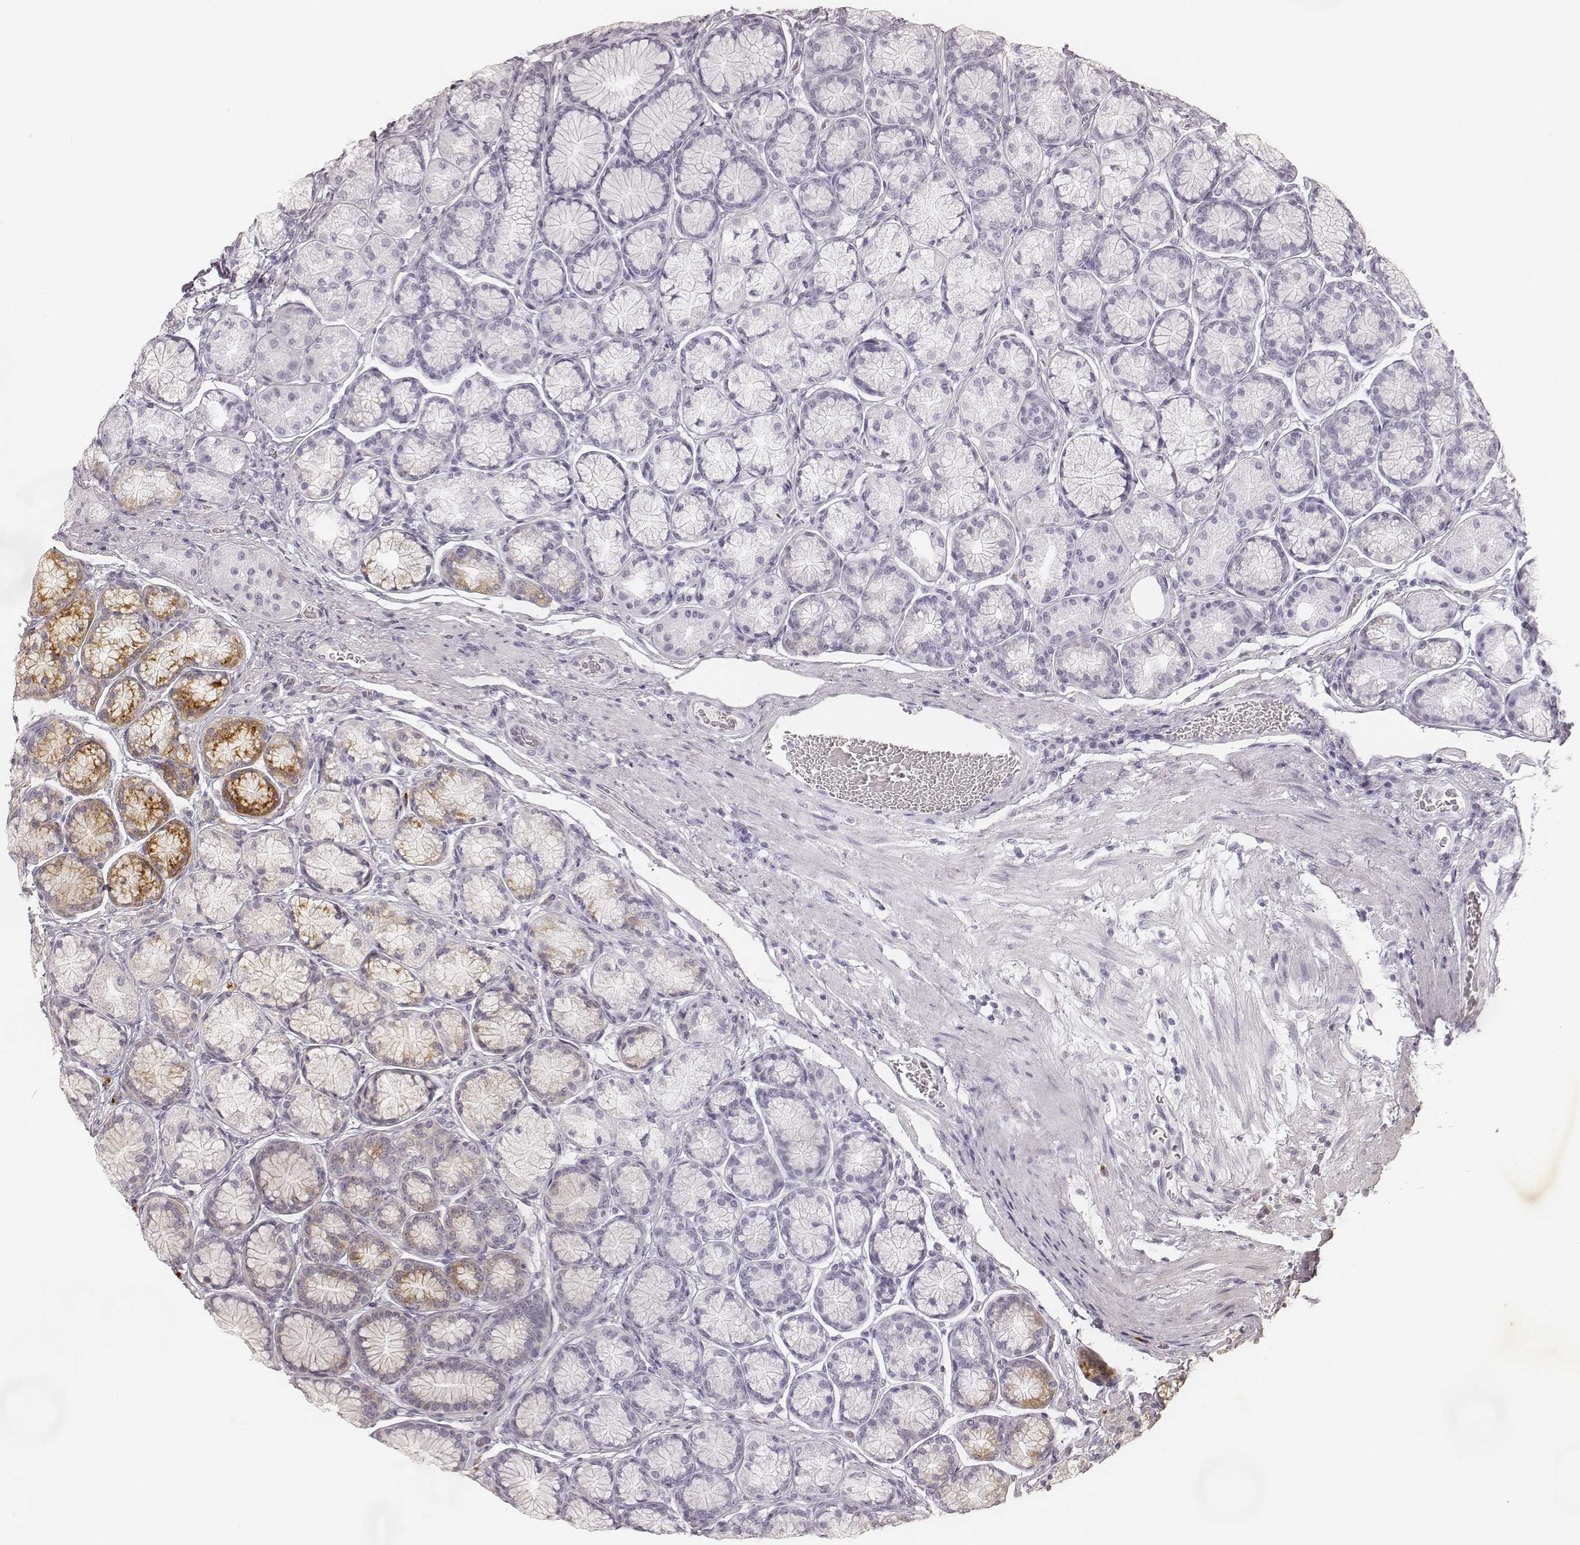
{"staining": {"intensity": "moderate", "quantity": "<25%", "location": "cytoplasmic/membranous"}, "tissue": "stomach", "cell_type": "Glandular cells", "image_type": "normal", "snomed": [{"axis": "morphology", "description": "Normal tissue, NOS"}, {"axis": "morphology", "description": "Adenocarcinoma, NOS"}, {"axis": "morphology", "description": "Adenocarcinoma, High grade"}, {"axis": "topography", "description": "Stomach, upper"}, {"axis": "topography", "description": "Stomach"}], "caption": "Protein analysis of normal stomach reveals moderate cytoplasmic/membranous positivity in approximately <25% of glandular cells. The staining is performed using DAB brown chromogen to label protein expression. The nuclei are counter-stained blue using hematoxylin.", "gene": "GORASP2", "patient": {"sex": "female", "age": 65}}